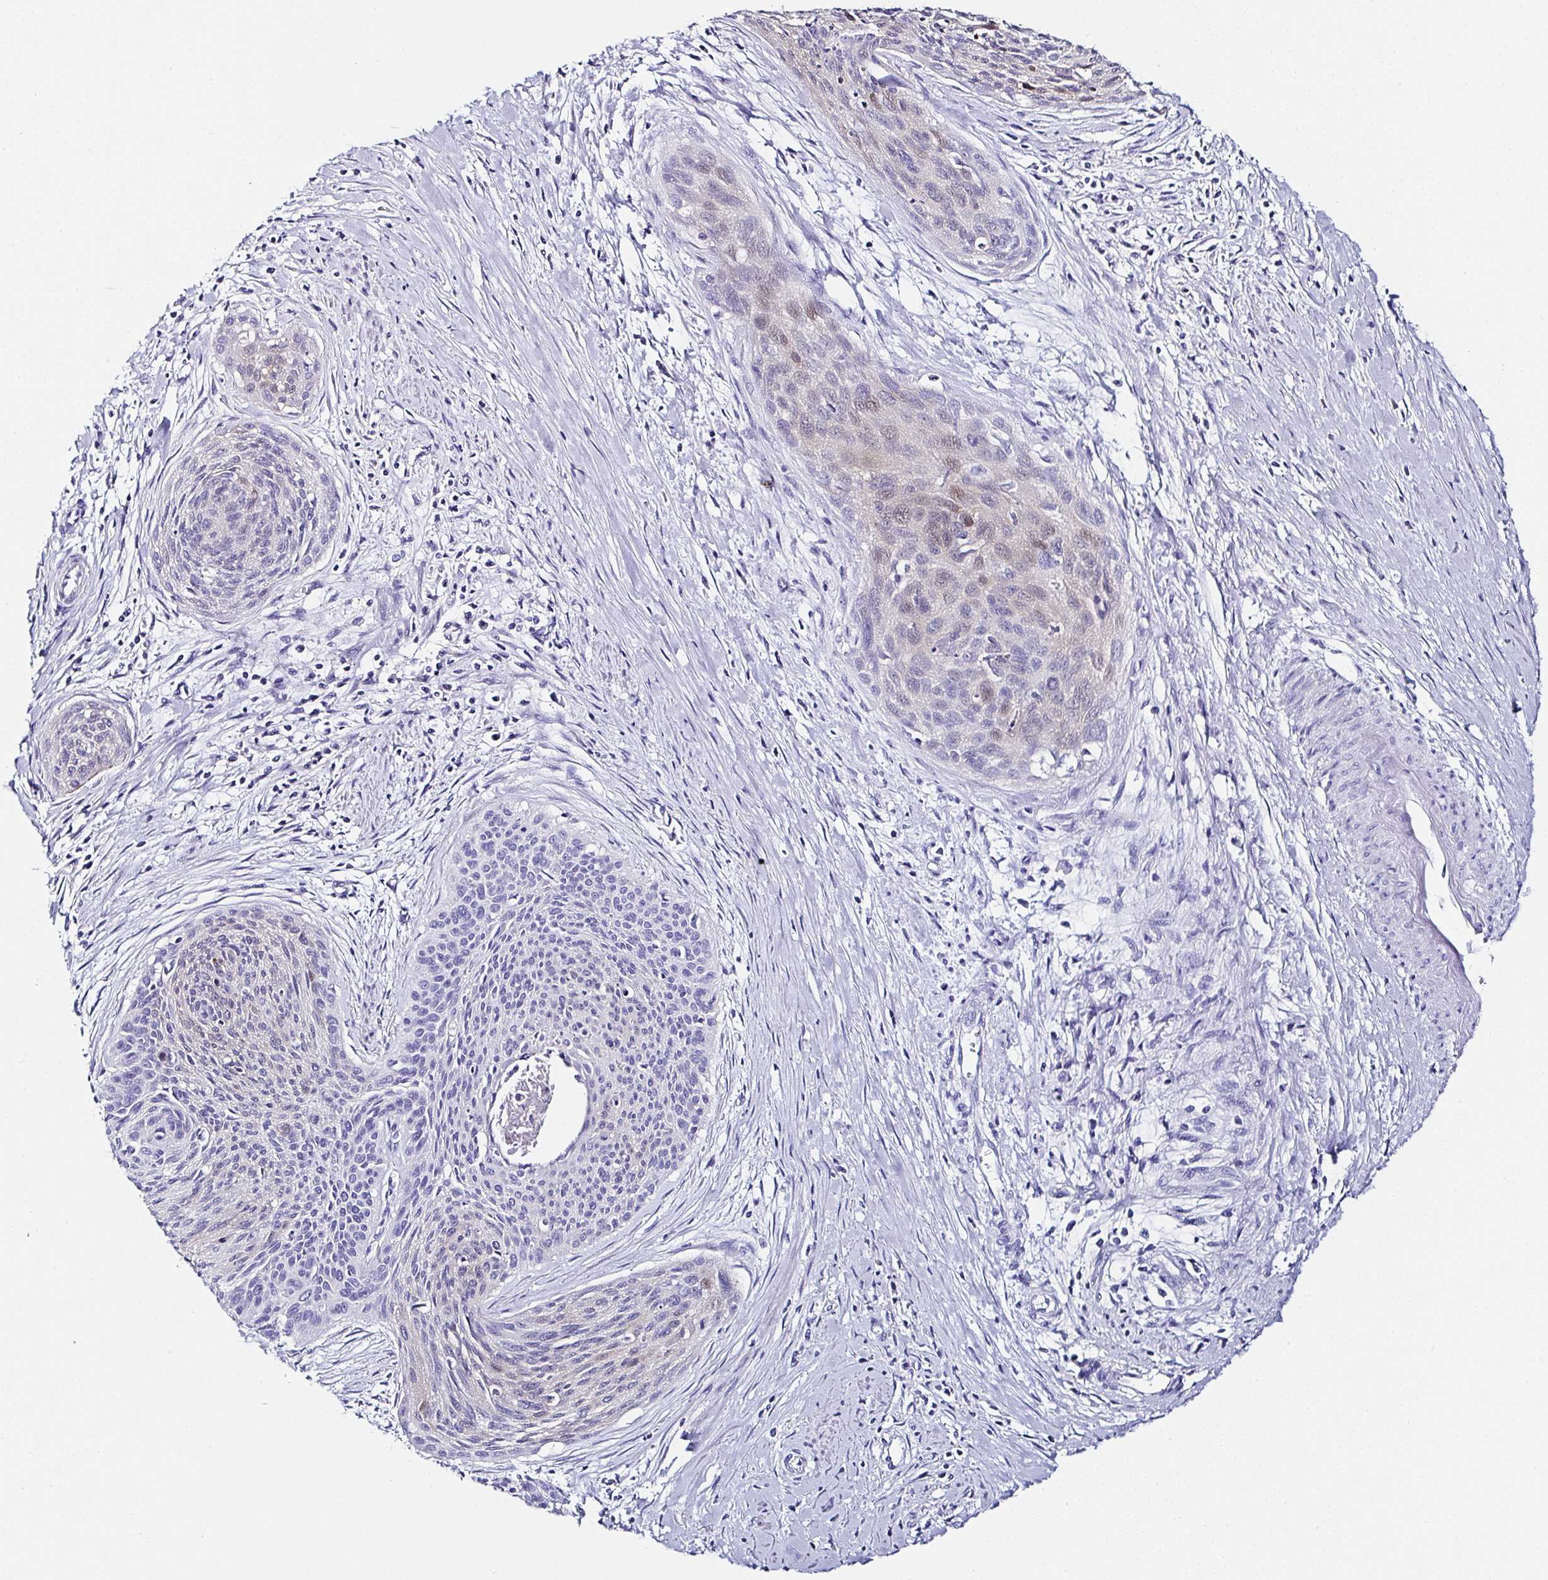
{"staining": {"intensity": "weak", "quantity": "<25%", "location": "cytoplasmic/membranous,nuclear"}, "tissue": "cervical cancer", "cell_type": "Tumor cells", "image_type": "cancer", "snomed": [{"axis": "morphology", "description": "Squamous cell carcinoma, NOS"}, {"axis": "topography", "description": "Cervix"}], "caption": "Tumor cells show no significant positivity in cervical squamous cell carcinoma.", "gene": "UGT3A1", "patient": {"sex": "female", "age": 55}}